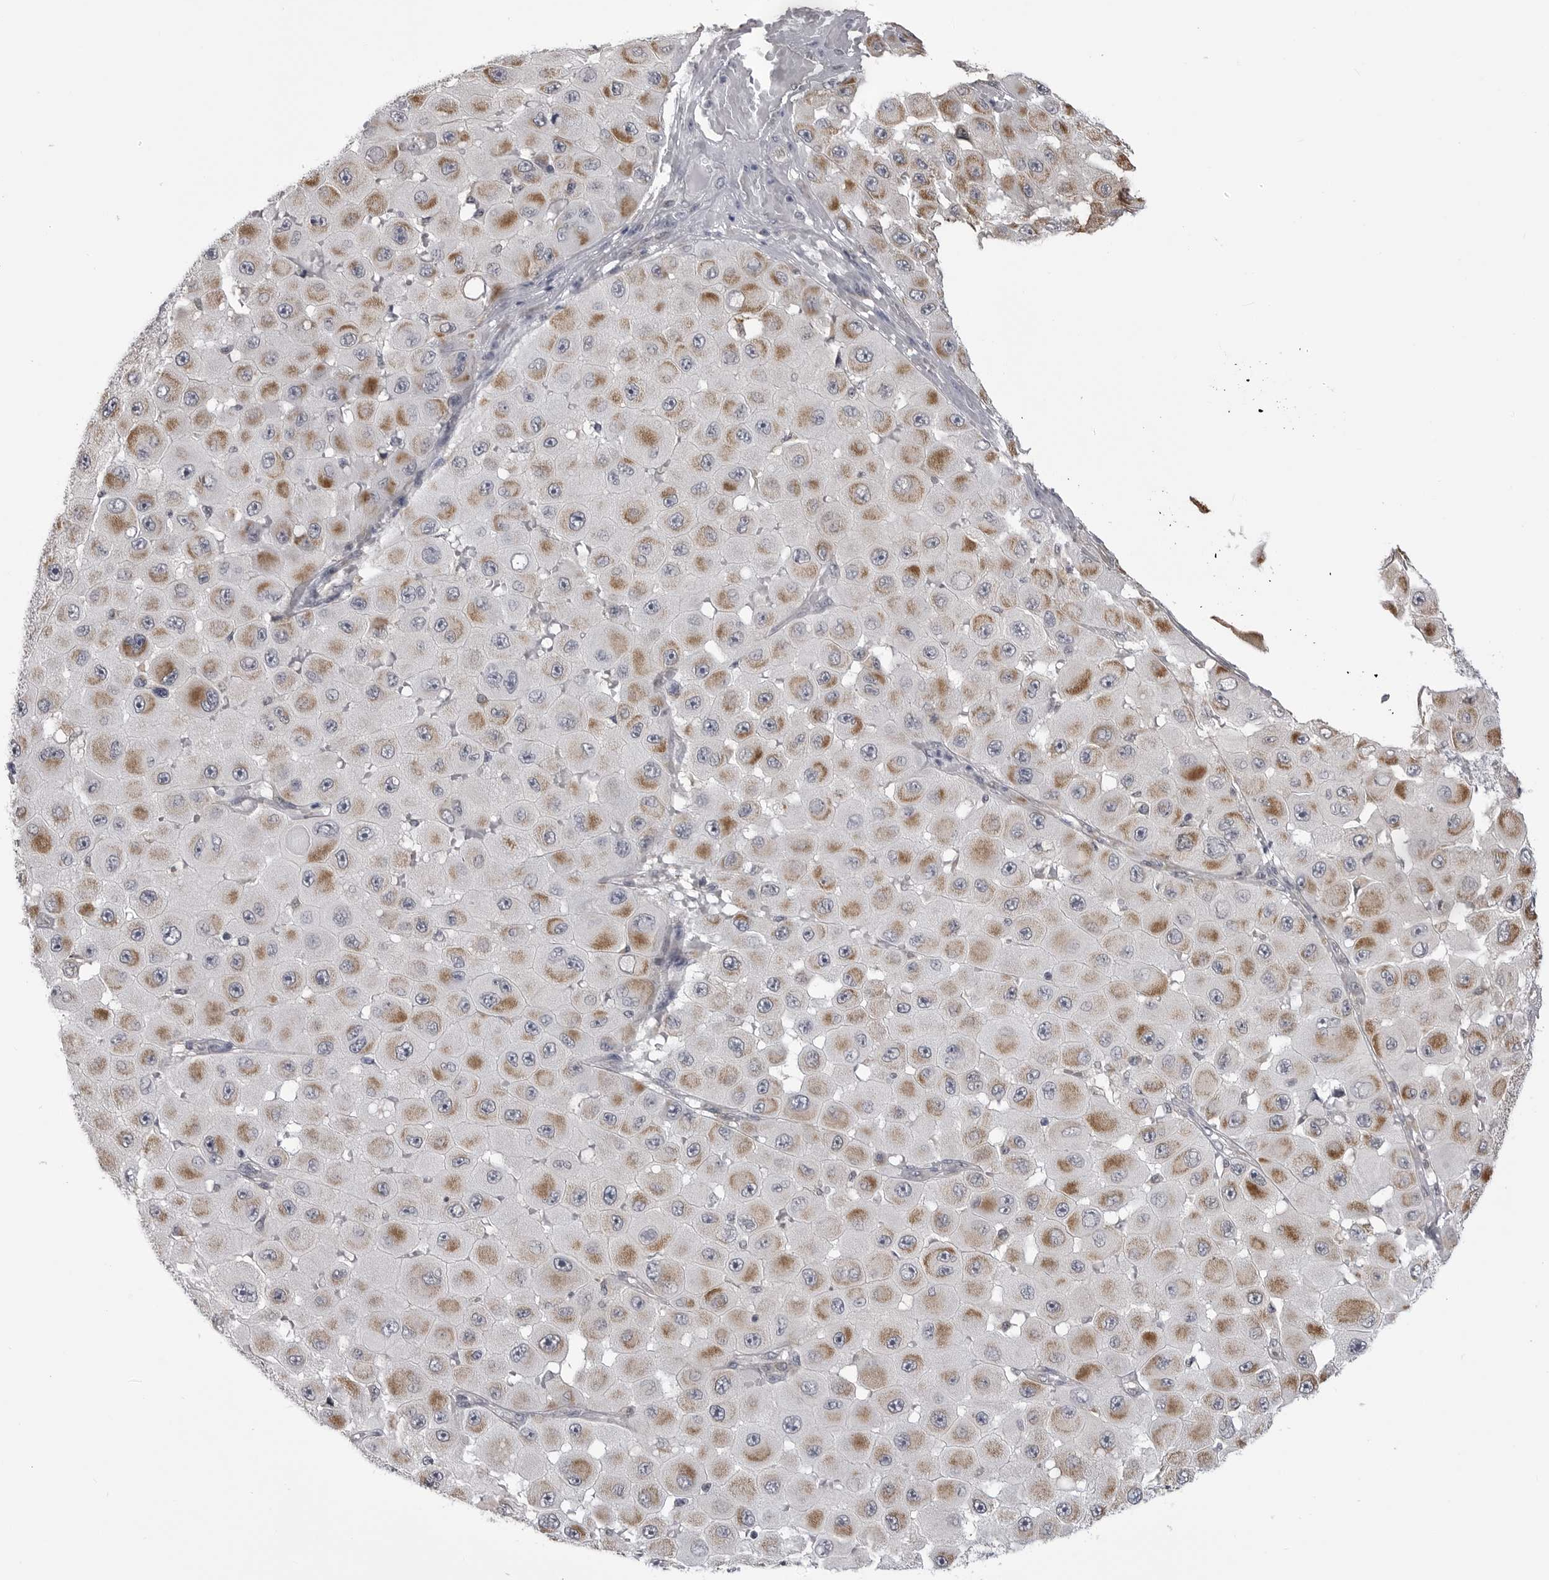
{"staining": {"intensity": "moderate", "quantity": "25%-75%", "location": "cytoplasmic/membranous"}, "tissue": "melanoma", "cell_type": "Tumor cells", "image_type": "cancer", "snomed": [{"axis": "morphology", "description": "Malignant melanoma, NOS"}, {"axis": "topography", "description": "Skin"}], "caption": "Immunohistochemical staining of melanoma exhibits medium levels of moderate cytoplasmic/membranous staining in about 25%-75% of tumor cells.", "gene": "FH", "patient": {"sex": "female", "age": 81}}